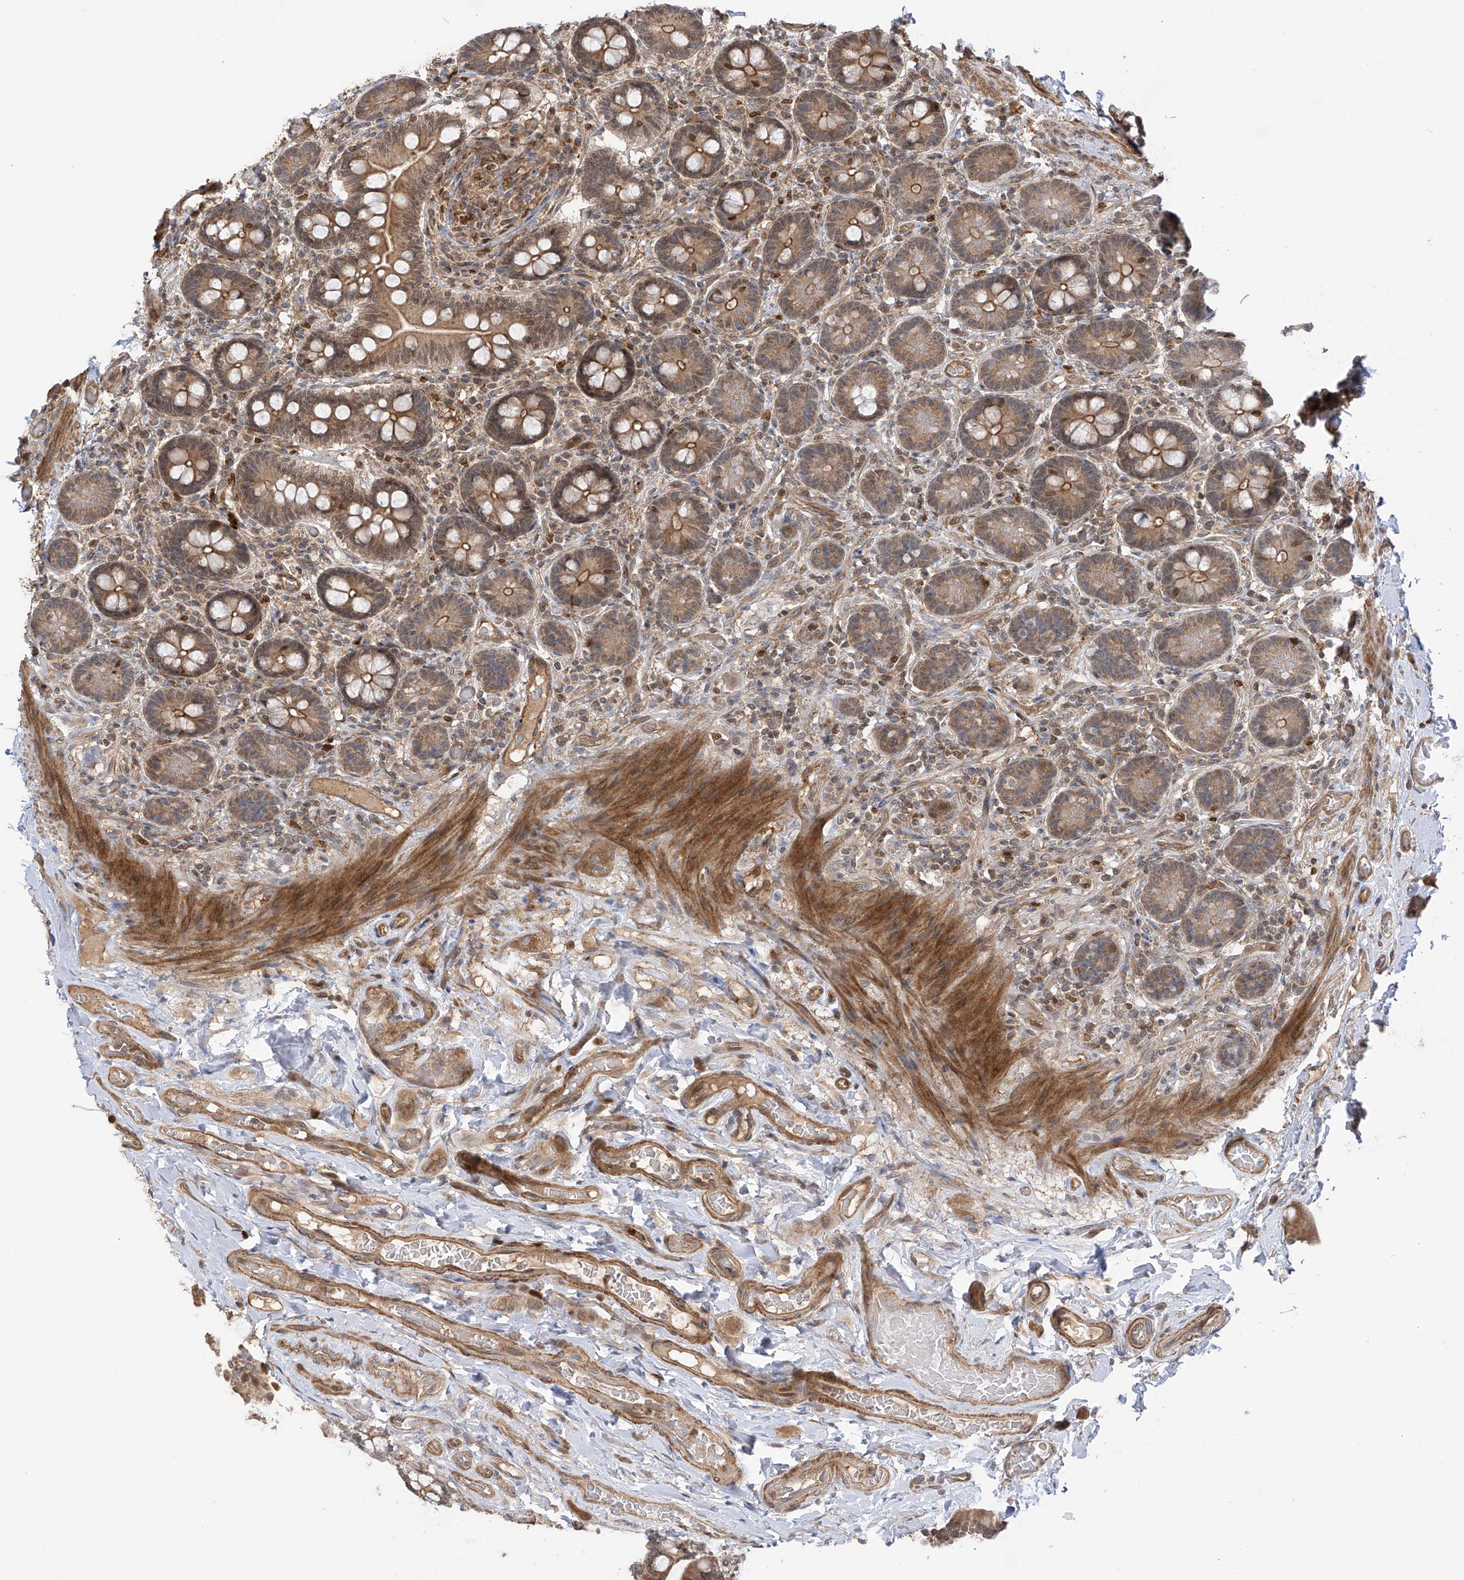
{"staining": {"intensity": "moderate", "quantity": ">75%", "location": "cytoplasmic/membranous,nuclear"}, "tissue": "small intestine", "cell_type": "Glandular cells", "image_type": "normal", "snomed": [{"axis": "morphology", "description": "Normal tissue, NOS"}, {"axis": "topography", "description": "Small intestine"}], "caption": "Benign small intestine was stained to show a protein in brown. There is medium levels of moderate cytoplasmic/membranous,nuclear positivity in about >75% of glandular cells.", "gene": "ATAD2B", "patient": {"sex": "female", "age": 64}}